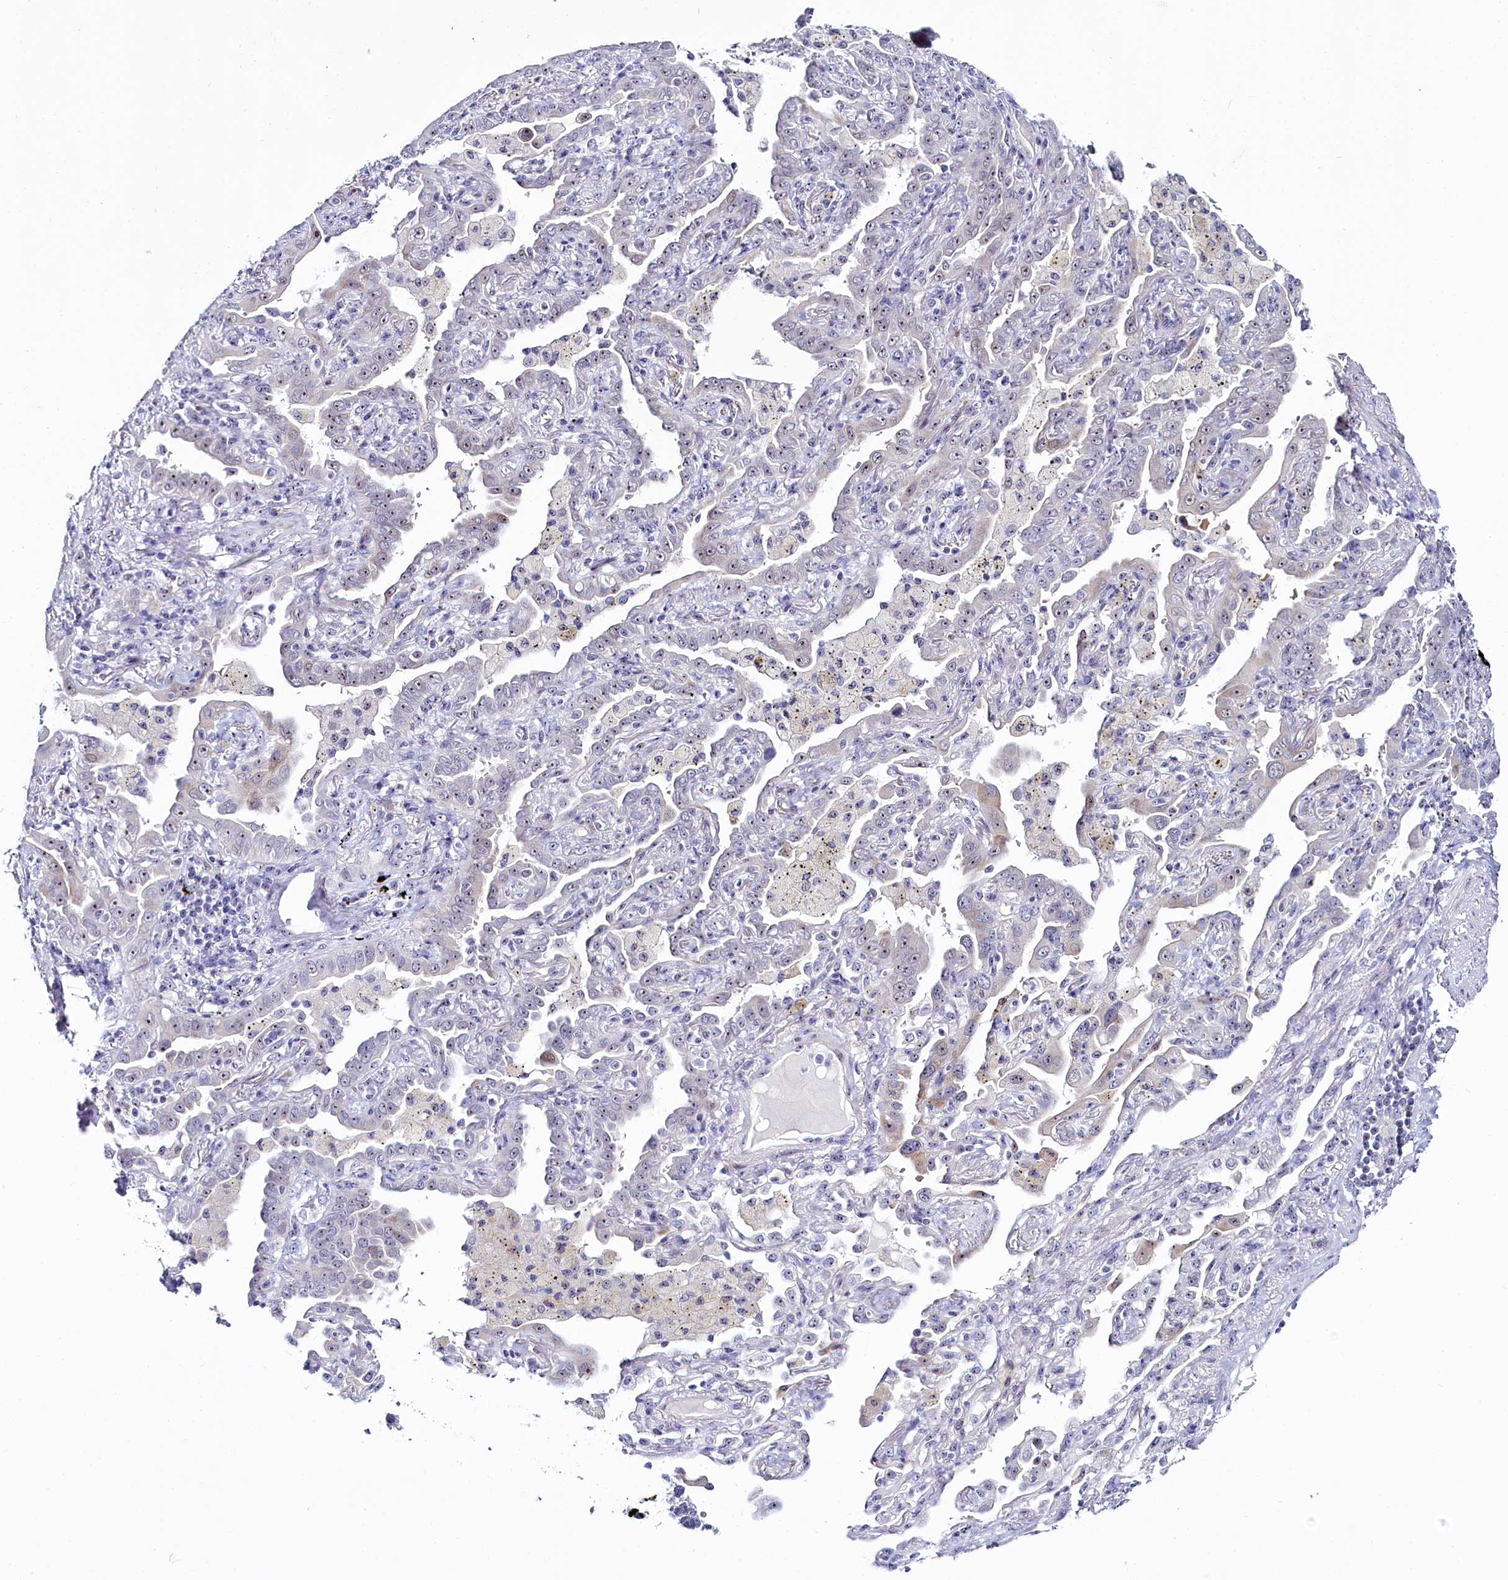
{"staining": {"intensity": "weak", "quantity": "<25%", "location": "nuclear"}, "tissue": "lung cancer", "cell_type": "Tumor cells", "image_type": "cancer", "snomed": [{"axis": "morphology", "description": "Adenocarcinoma, NOS"}, {"axis": "topography", "description": "Lung"}], "caption": "A photomicrograph of human lung cancer is negative for staining in tumor cells. (Brightfield microscopy of DAB immunohistochemistry at high magnification).", "gene": "TCOF1", "patient": {"sex": "male", "age": 67}}